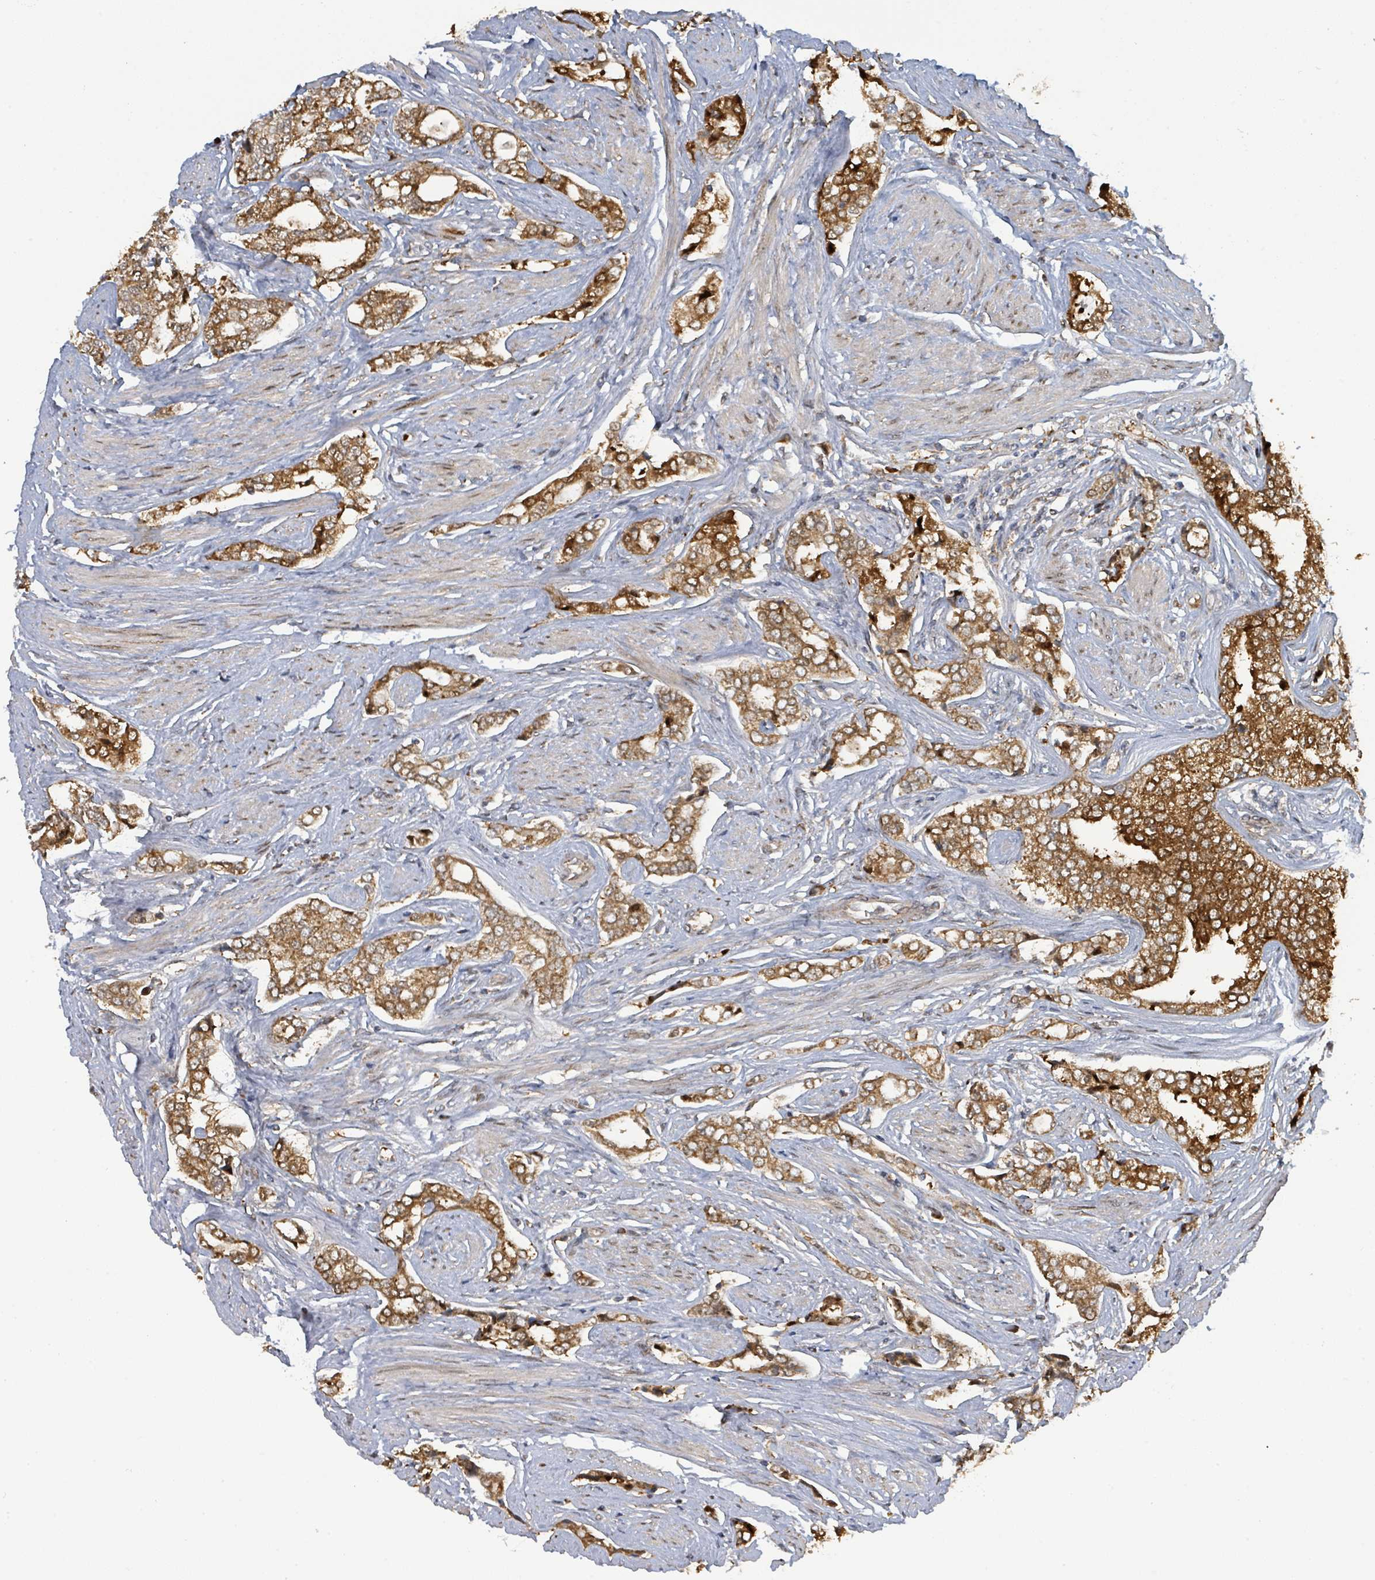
{"staining": {"intensity": "strong", "quantity": ">75%", "location": "cytoplasmic/membranous"}, "tissue": "prostate cancer", "cell_type": "Tumor cells", "image_type": "cancer", "snomed": [{"axis": "morphology", "description": "Adenocarcinoma, High grade"}, {"axis": "topography", "description": "Prostate"}], "caption": "Human high-grade adenocarcinoma (prostate) stained with a protein marker displays strong staining in tumor cells.", "gene": "PSMB7", "patient": {"sex": "male", "age": 71}}